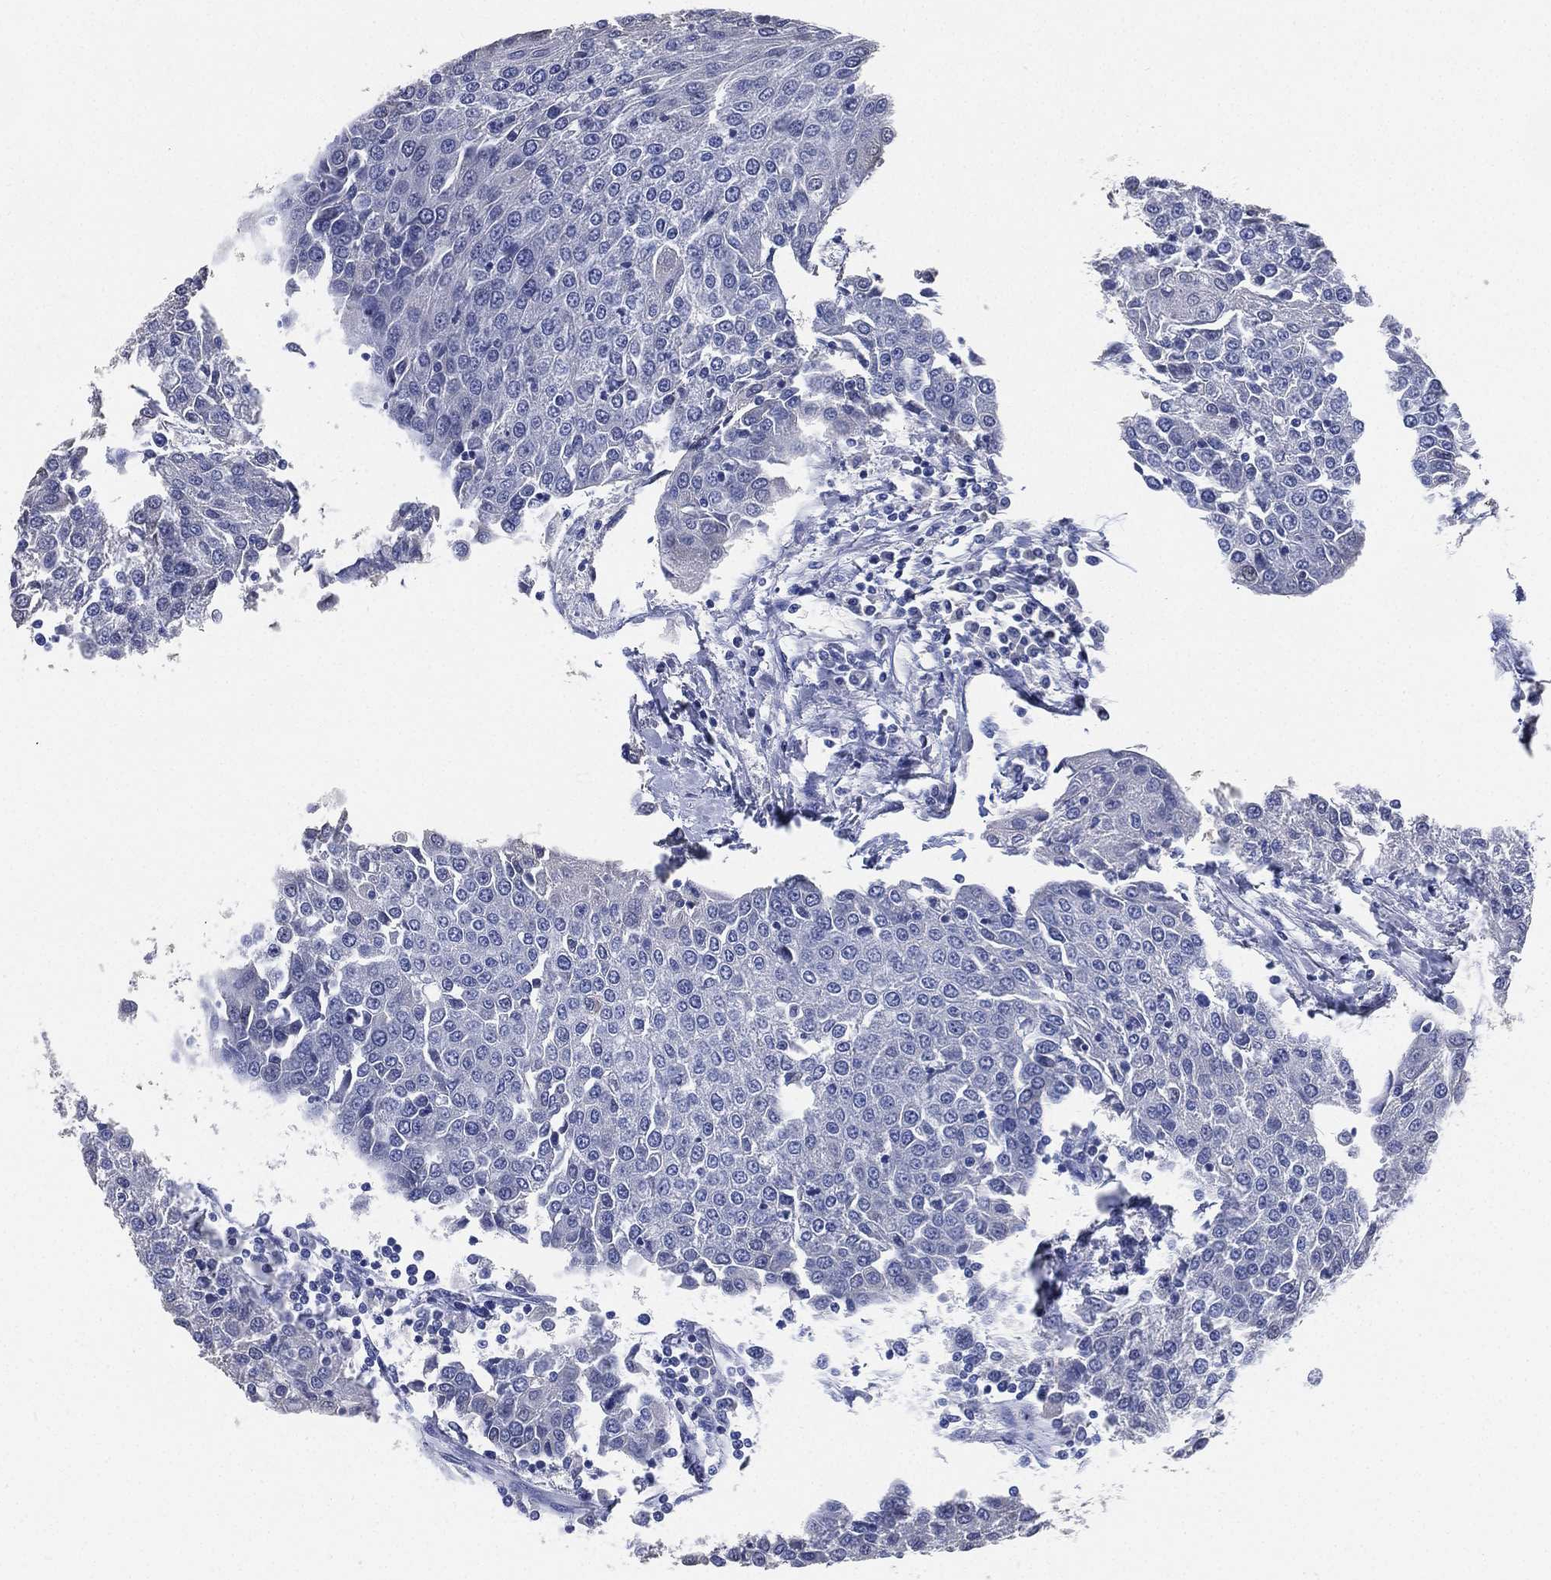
{"staining": {"intensity": "negative", "quantity": "none", "location": "none"}, "tissue": "urothelial cancer", "cell_type": "Tumor cells", "image_type": "cancer", "snomed": [{"axis": "morphology", "description": "Urothelial carcinoma, High grade"}, {"axis": "topography", "description": "Urinary bladder"}], "caption": "Urothelial cancer stained for a protein using immunohistochemistry exhibits no staining tumor cells.", "gene": "IYD", "patient": {"sex": "female", "age": 85}}